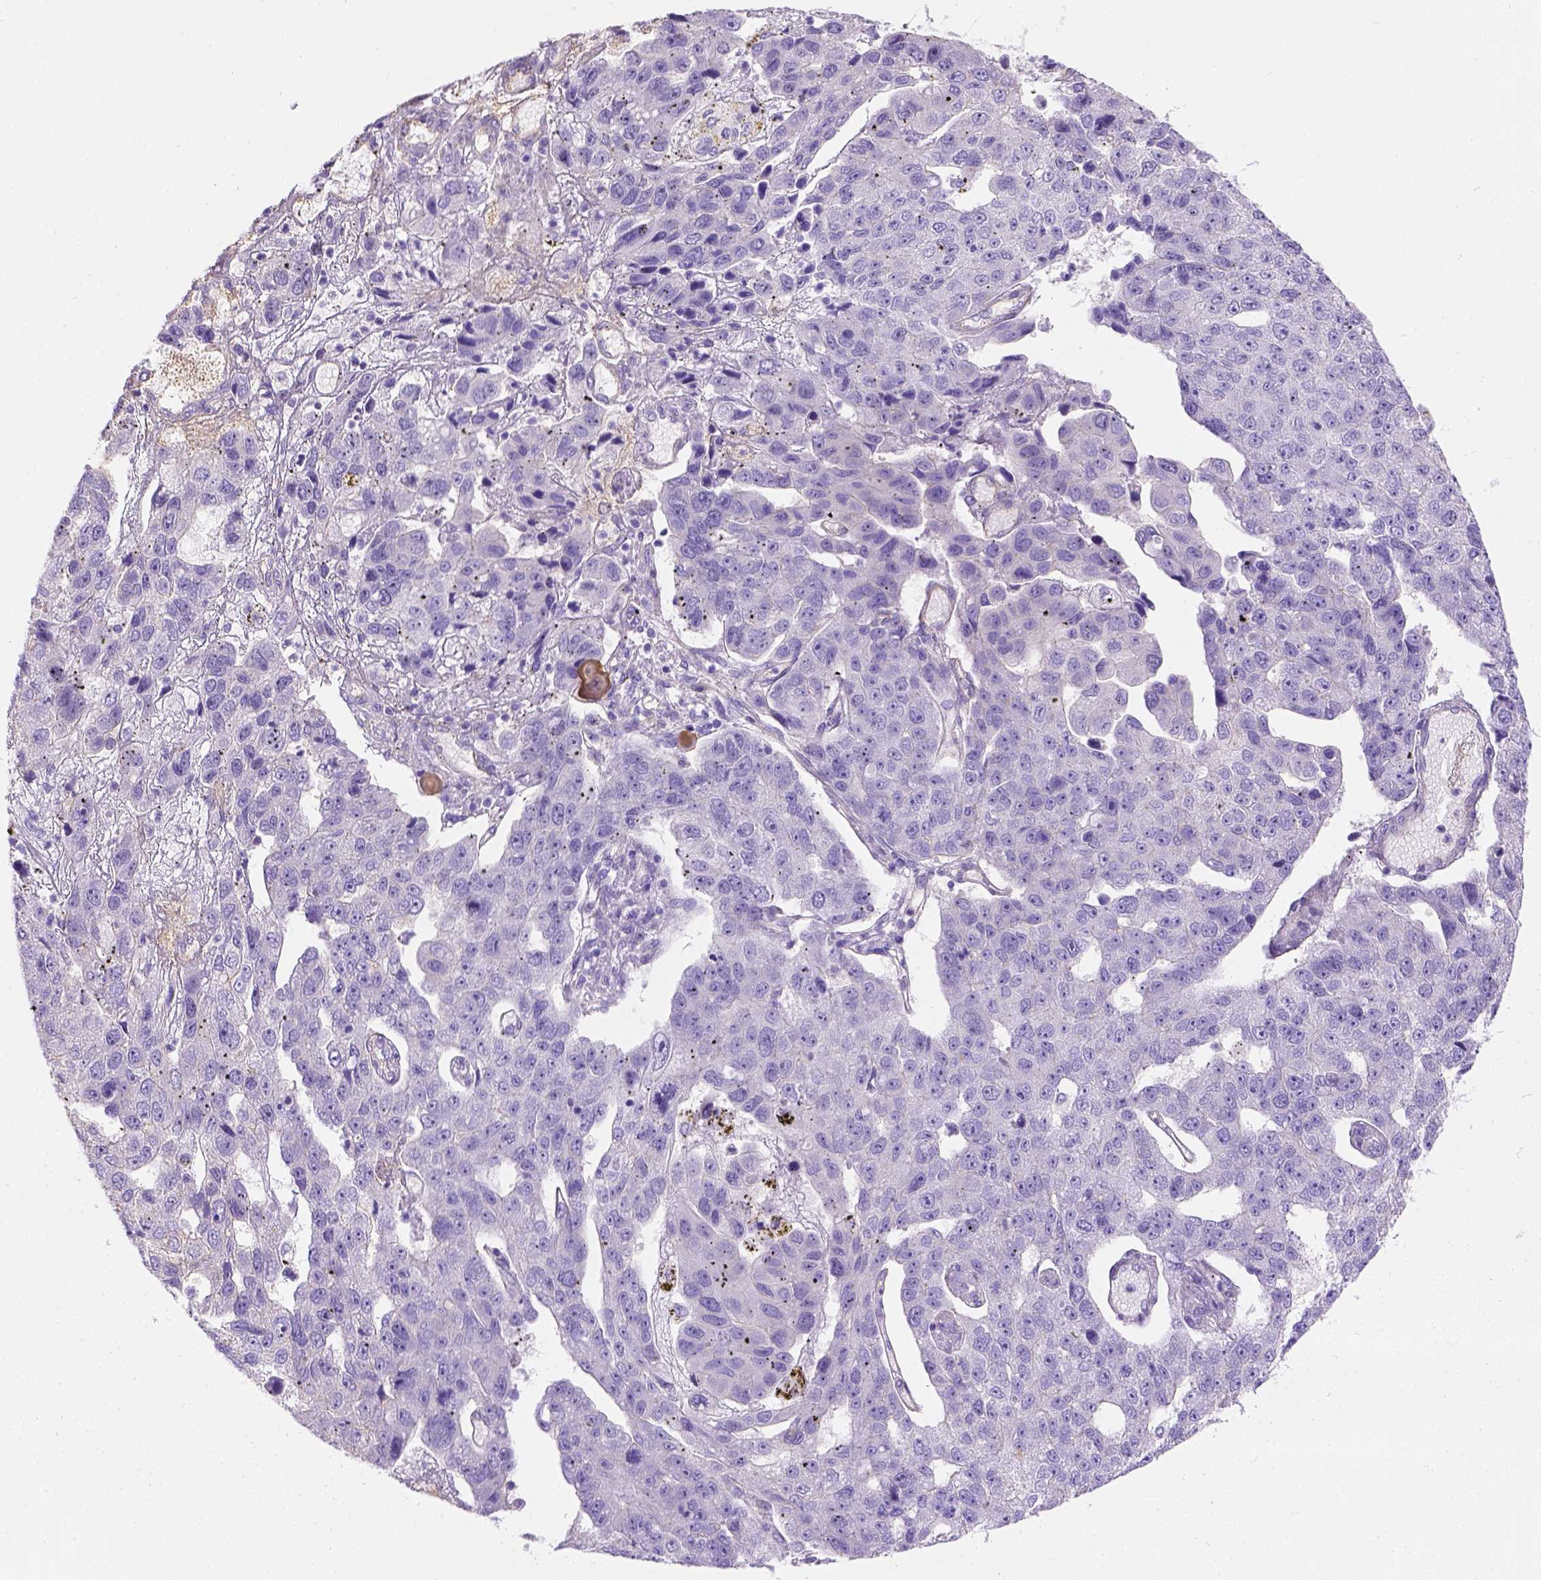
{"staining": {"intensity": "negative", "quantity": "none", "location": "none"}, "tissue": "pancreatic cancer", "cell_type": "Tumor cells", "image_type": "cancer", "snomed": [{"axis": "morphology", "description": "Adenocarcinoma, NOS"}, {"axis": "topography", "description": "Pancreas"}], "caption": "This is an immunohistochemistry photomicrograph of pancreatic cancer (adenocarcinoma). There is no expression in tumor cells.", "gene": "PHF7", "patient": {"sex": "female", "age": 61}}